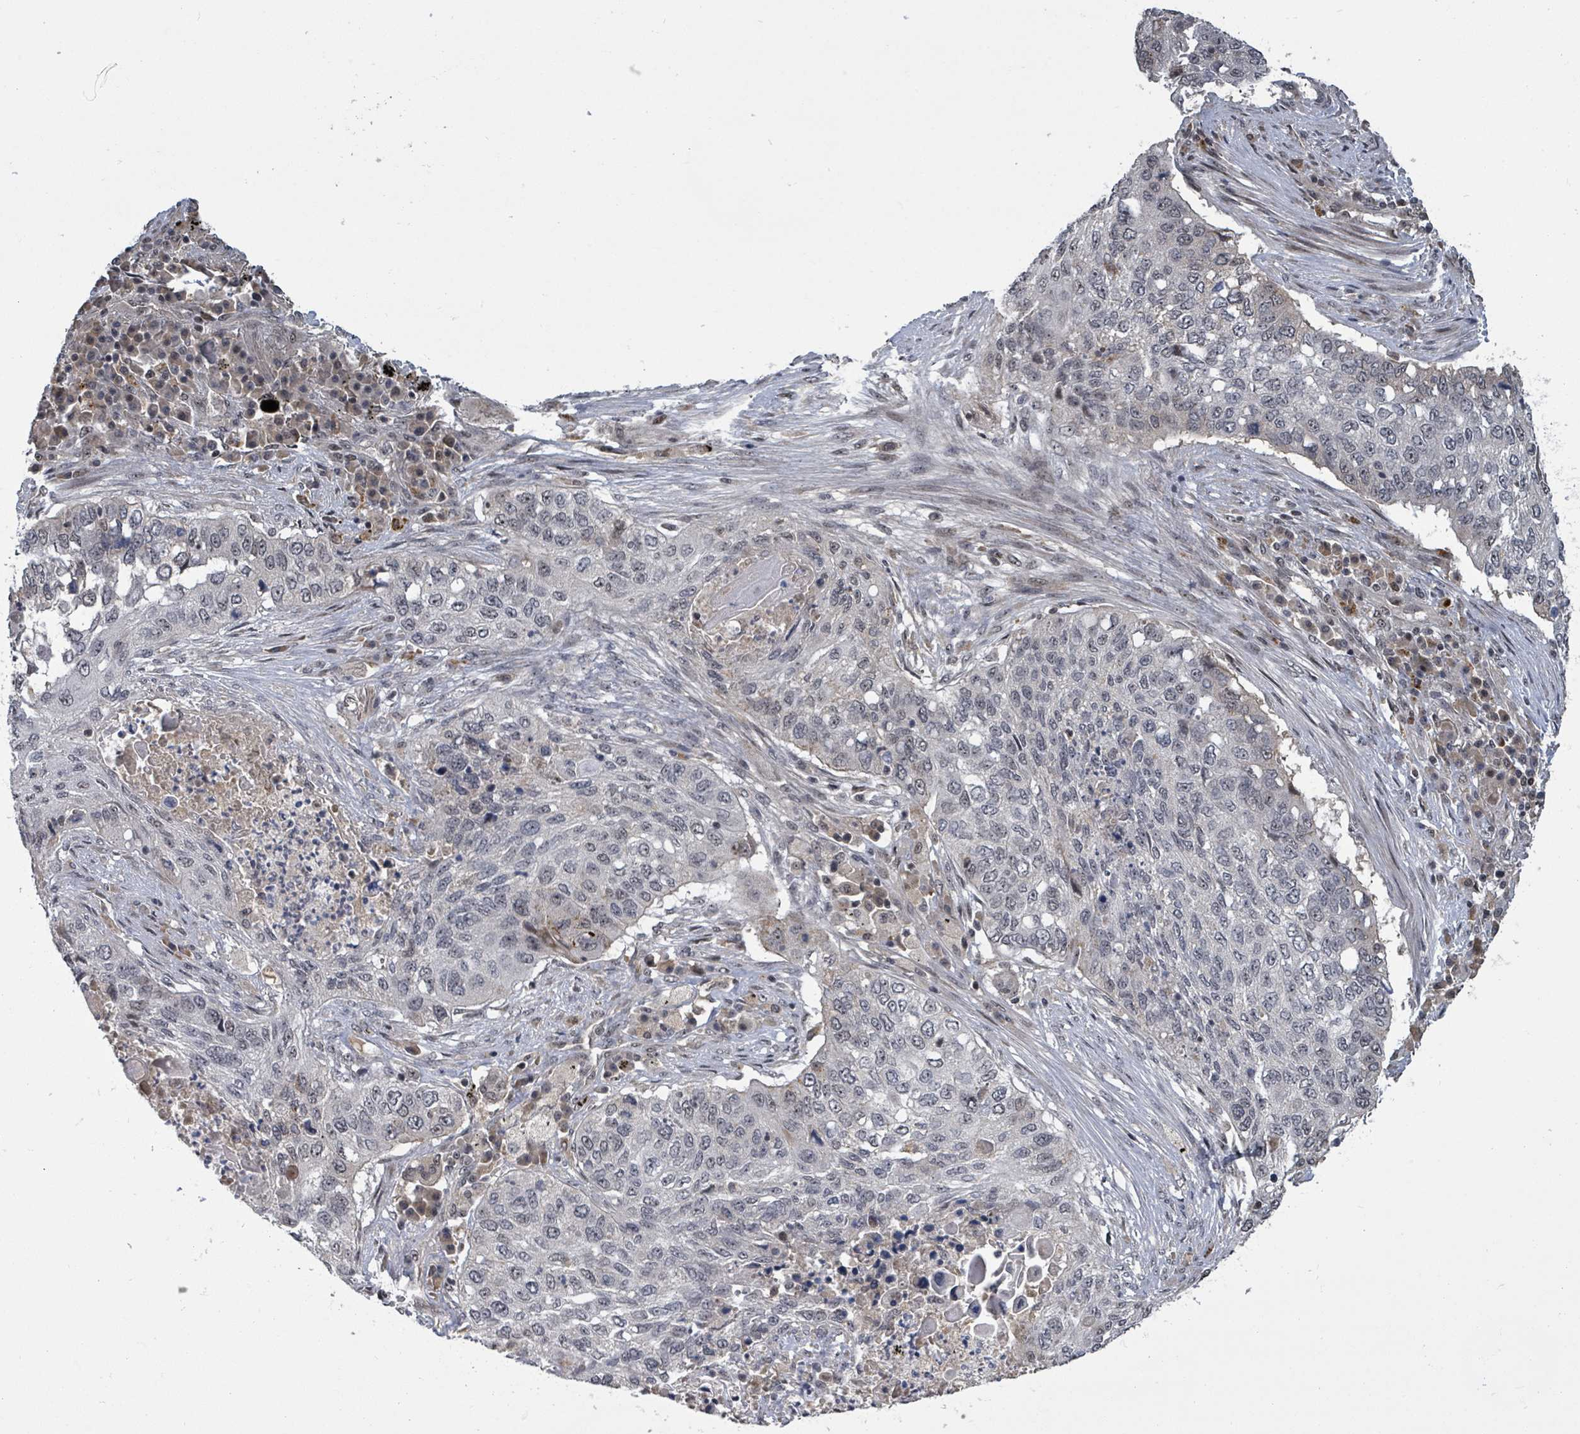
{"staining": {"intensity": "weak", "quantity": "<25%", "location": "nuclear"}, "tissue": "lung cancer", "cell_type": "Tumor cells", "image_type": "cancer", "snomed": [{"axis": "morphology", "description": "Squamous cell carcinoma, NOS"}, {"axis": "topography", "description": "Lung"}], "caption": "Tumor cells show no significant protein staining in lung squamous cell carcinoma.", "gene": "ZBTB14", "patient": {"sex": "female", "age": 63}}